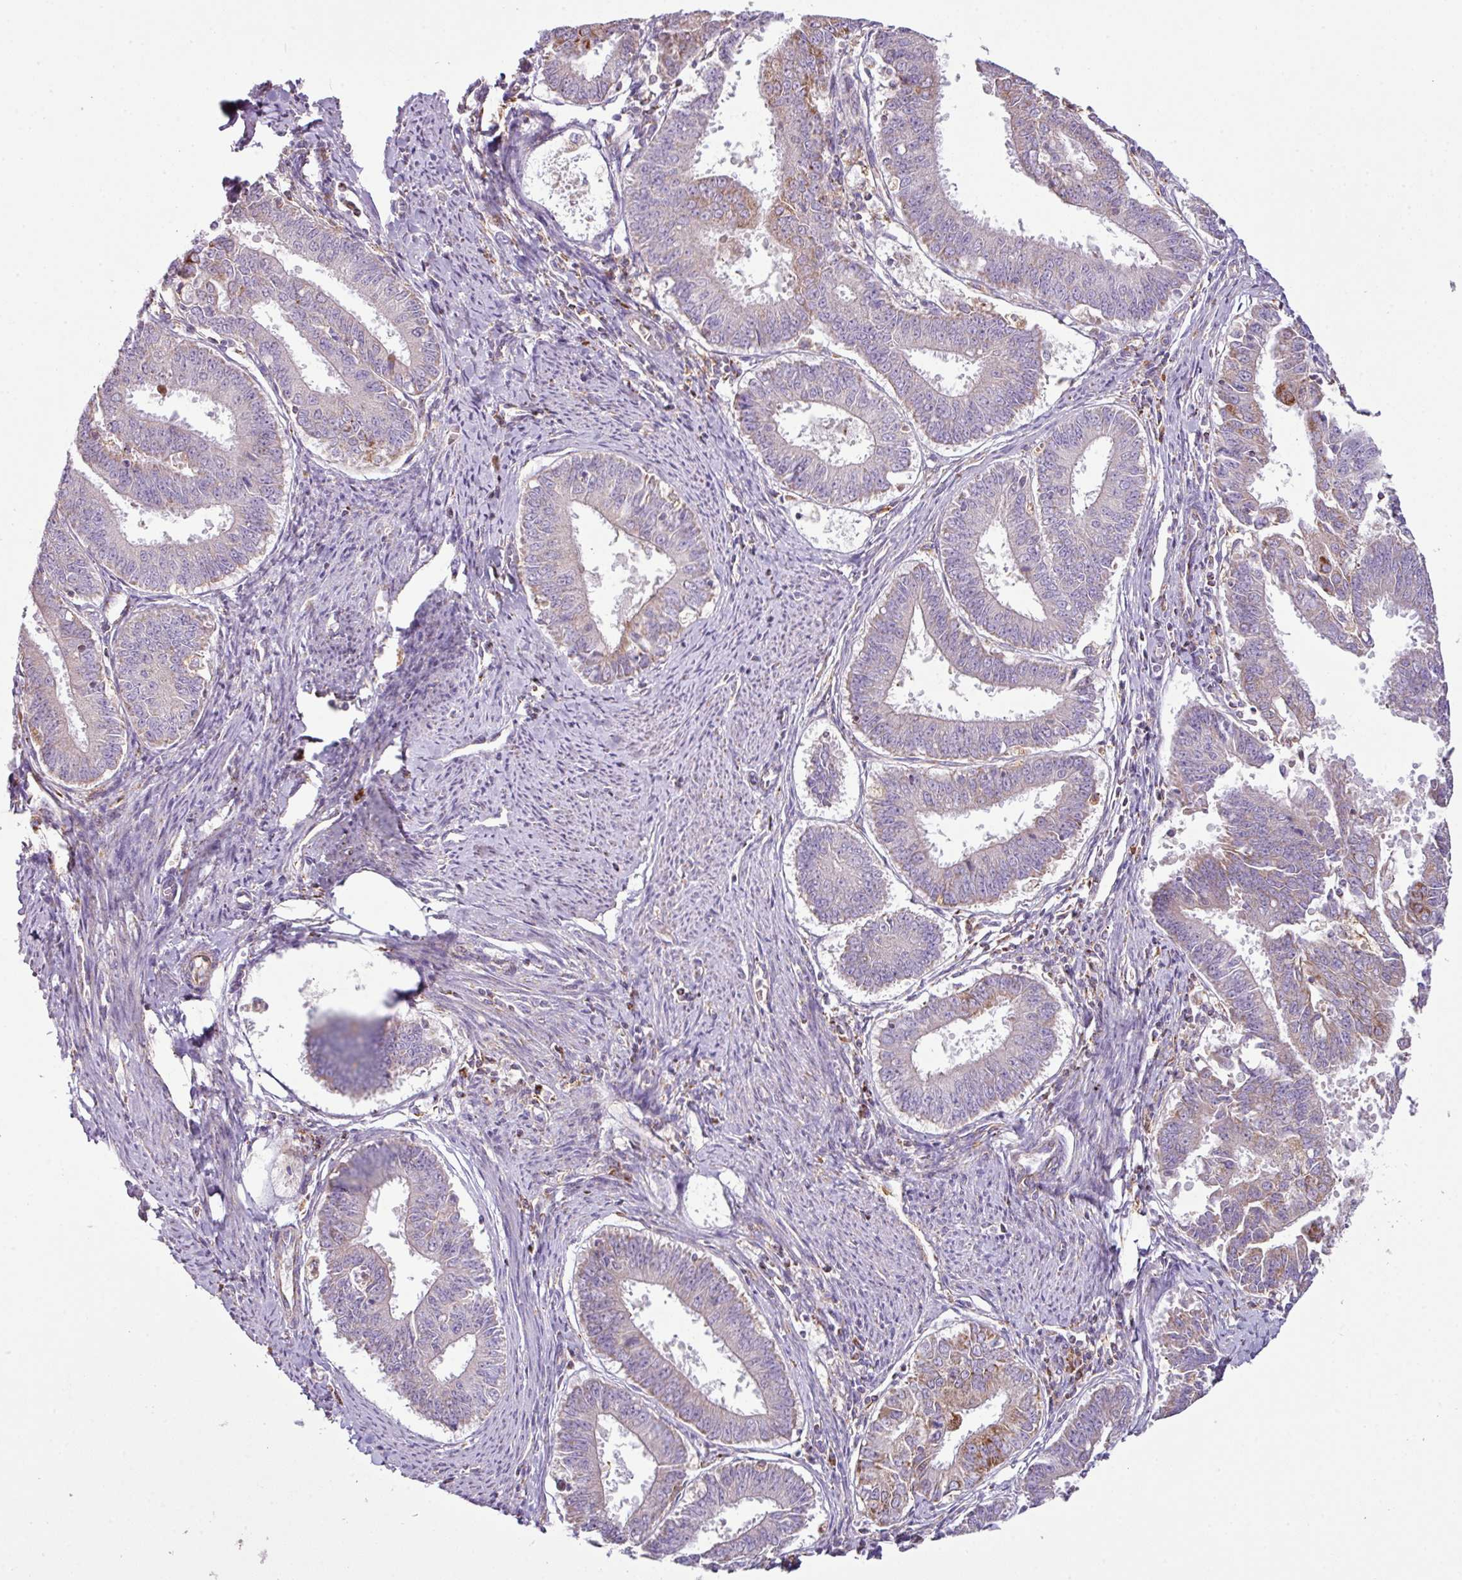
{"staining": {"intensity": "weak", "quantity": "<25%", "location": "cytoplasmic/membranous"}, "tissue": "endometrial cancer", "cell_type": "Tumor cells", "image_type": "cancer", "snomed": [{"axis": "morphology", "description": "Adenocarcinoma, NOS"}, {"axis": "topography", "description": "Endometrium"}], "caption": "Immunohistochemistry (IHC) of human adenocarcinoma (endometrial) demonstrates no staining in tumor cells.", "gene": "SQOR", "patient": {"sex": "female", "age": 73}}